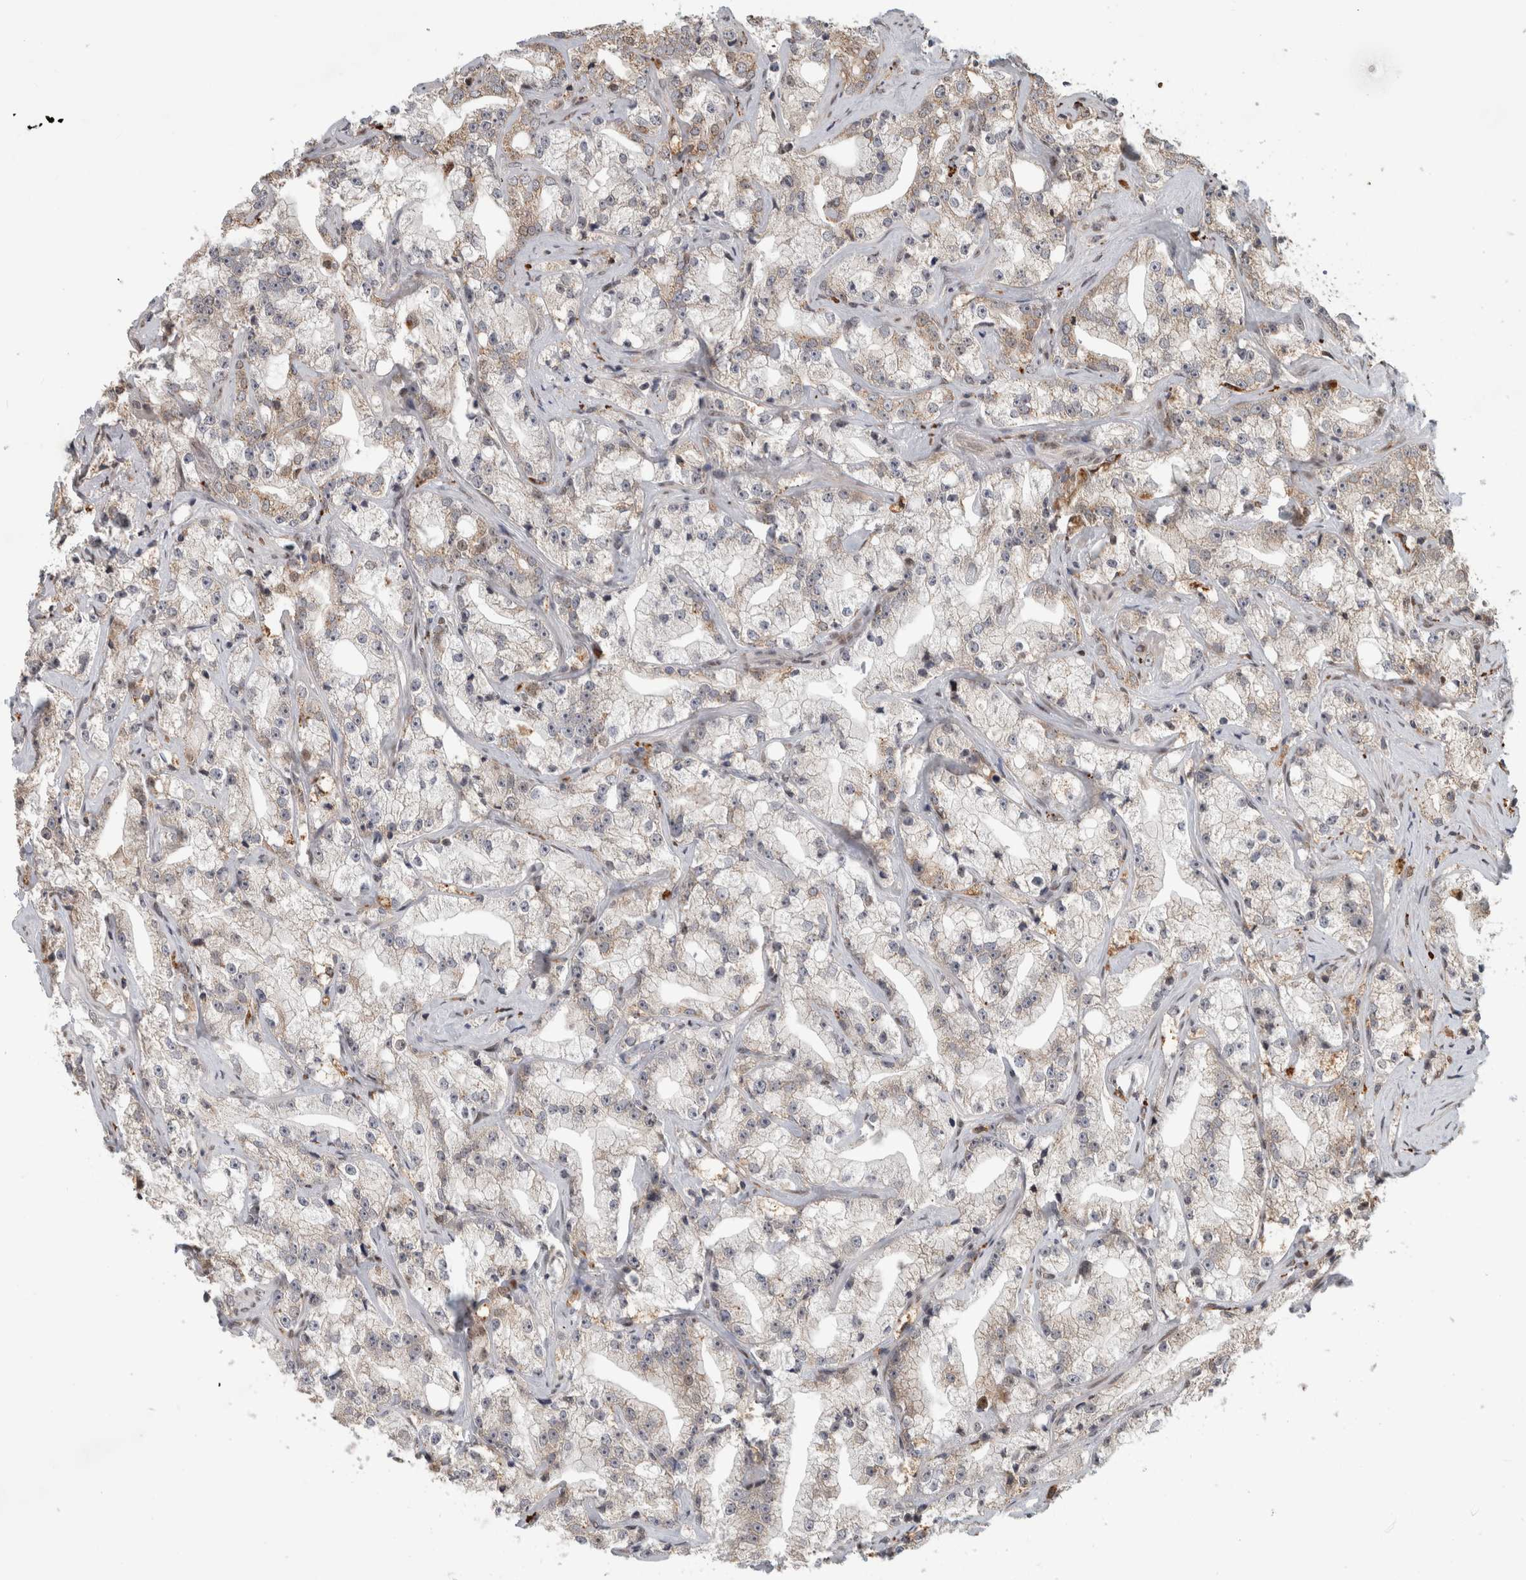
{"staining": {"intensity": "weak", "quantity": "<25%", "location": "cytoplasmic/membranous"}, "tissue": "prostate cancer", "cell_type": "Tumor cells", "image_type": "cancer", "snomed": [{"axis": "morphology", "description": "Adenocarcinoma, High grade"}, {"axis": "topography", "description": "Prostate"}], "caption": "This micrograph is of prostate high-grade adenocarcinoma stained with IHC to label a protein in brown with the nuclei are counter-stained blue. There is no positivity in tumor cells. (Brightfield microscopy of DAB IHC at high magnification).", "gene": "NAB2", "patient": {"sex": "male", "age": 64}}